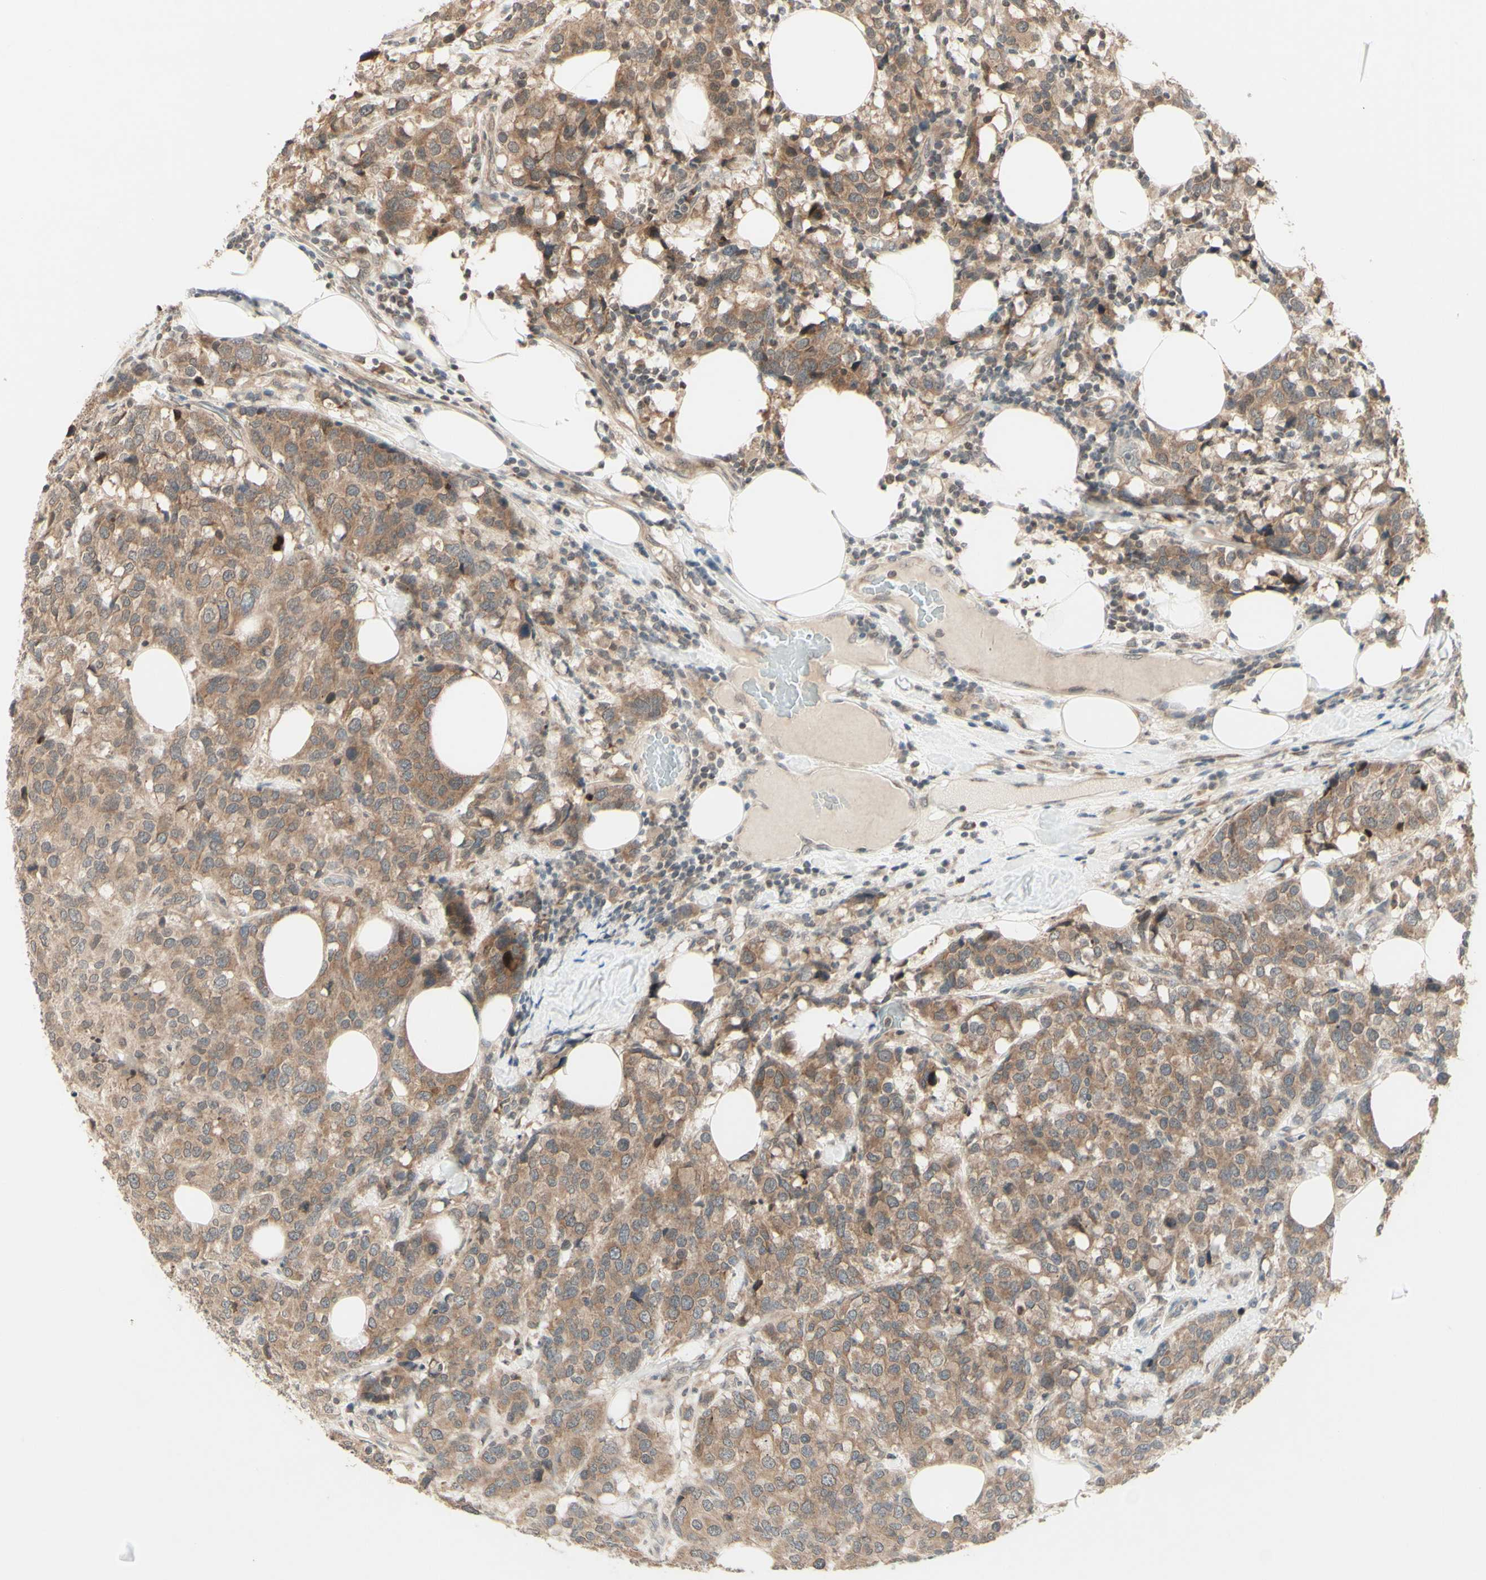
{"staining": {"intensity": "weak", "quantity": ">75%", "location": "cytoplasmic/membranous"}, "tissue": "breast cancer", "cell_type": "Tumor cells", "image_type": "cancer", "snomed": [{"axis": "morphology", "description": "Lobular carcinoma"}, {"axis": "topography", "description": "Breast"}], "caption": "A brown stain shows weak cytoplasmic/membranous positivity of a protein in human breast cancer tumor cells.", "gene": "ZW10", "patient": {"sex": "female", "age": 59}}